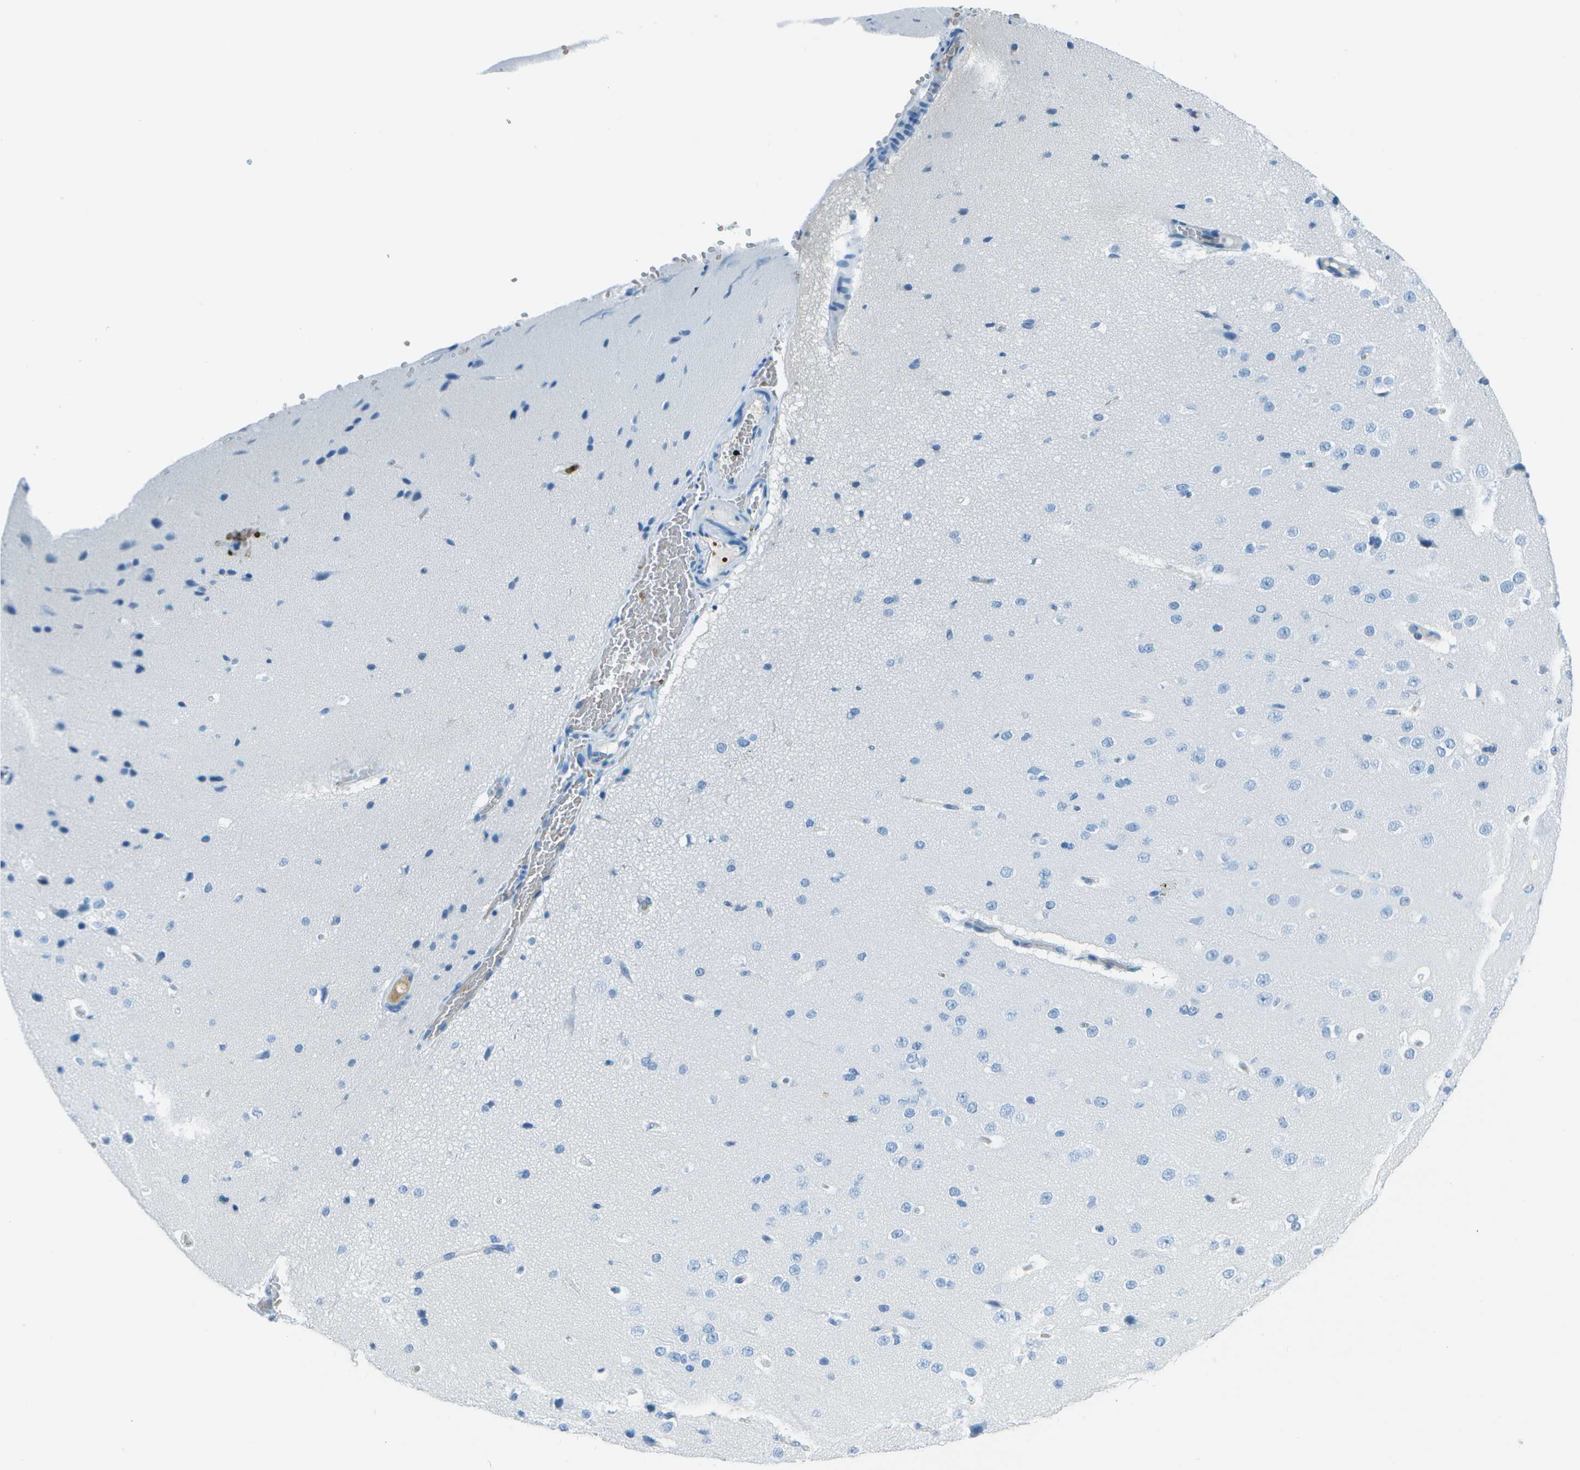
{"staining": {"intensity": "negative", "quantity": "none", "location": "none"}, "tissue": "cerebral cortex", "cell_type": "Endothelial cells", "image_type": "normal", "snomed": [{"axis": "morphology", "description": "Normal tissue, NOS"}, {"axis": "morphology", "description": "Developmental malformation"}, {"axis": "topography", "description": "Cerebral cortex"}], "caption": "Benign cerebral cortex was stained to show a protein in brown. There is no significant expression in endothelial cells.", "gene": "ASL", "patient": {"sex": "female", "age": 30}}